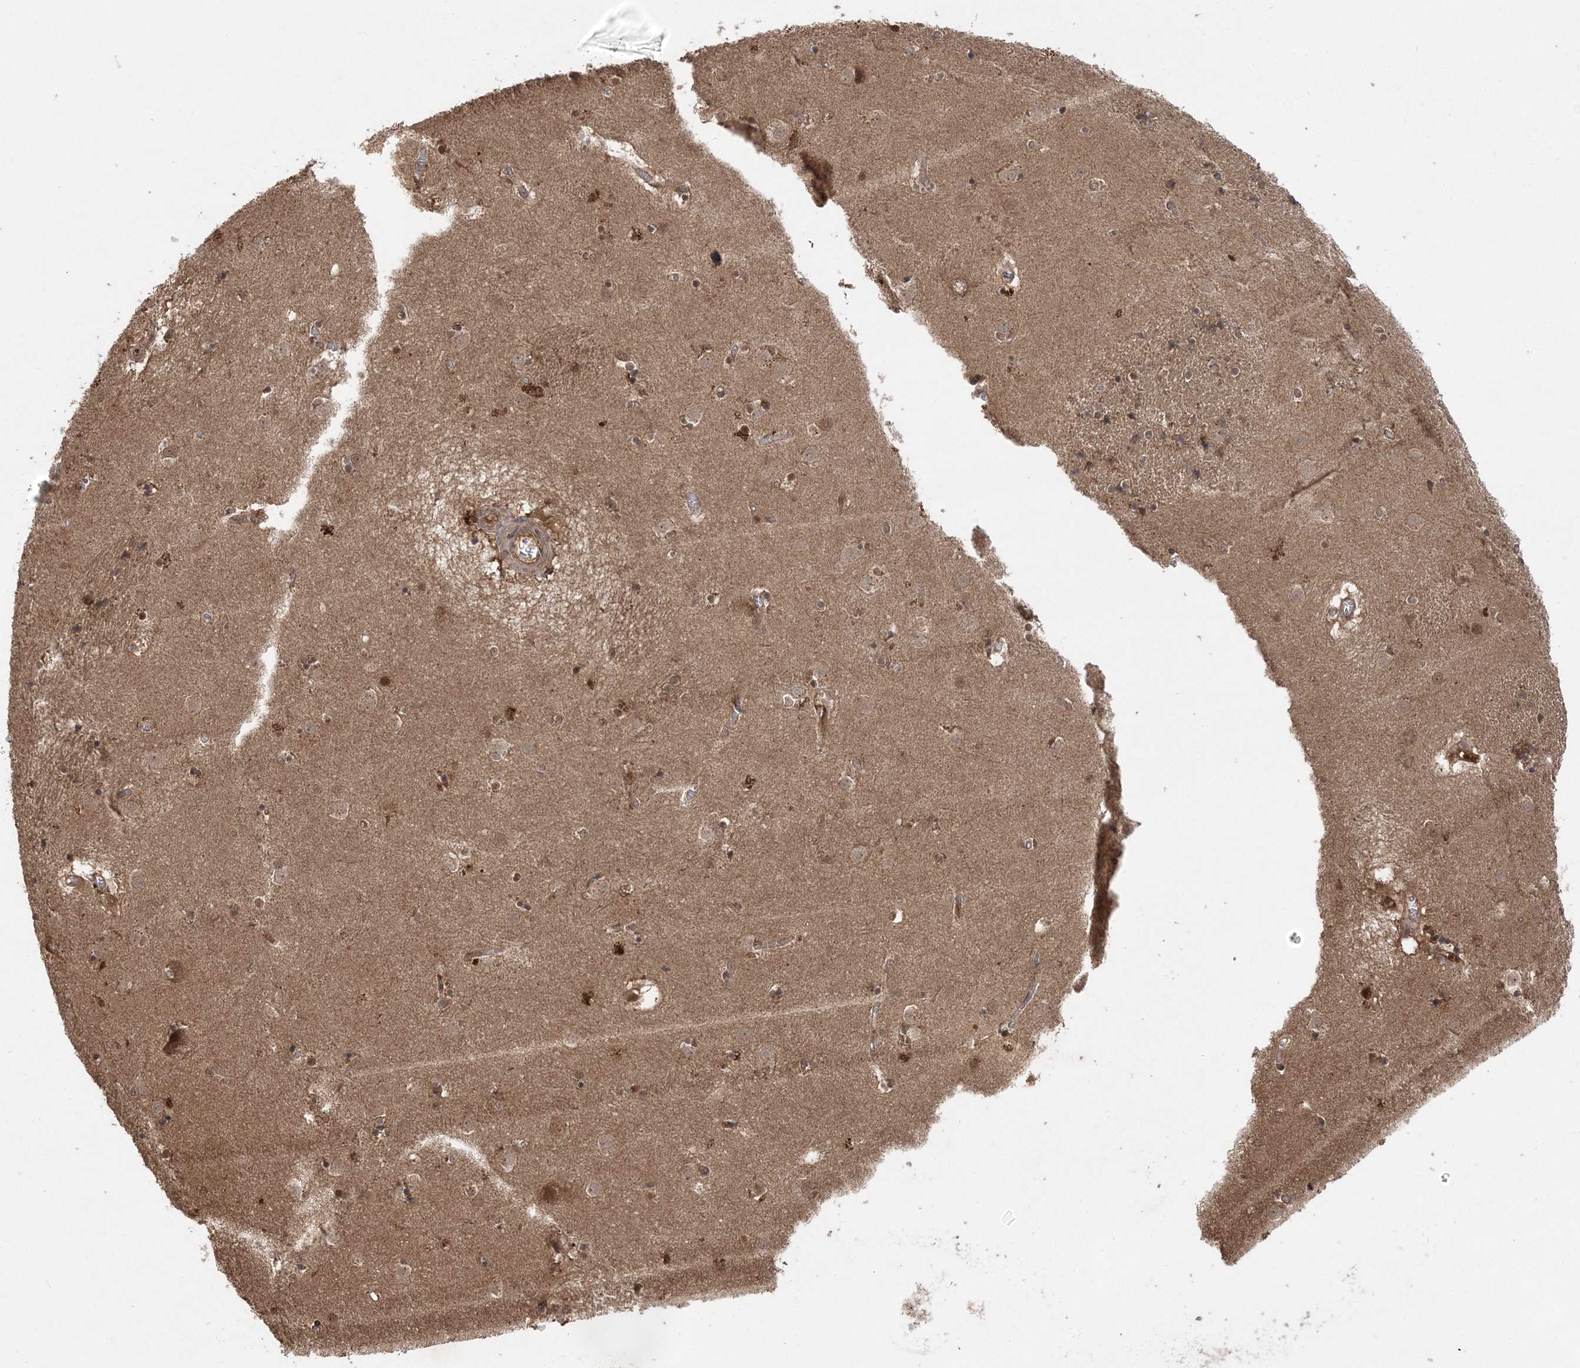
{"staining": {"intensity": "moderate", "quantity": "<25%", "location": "cytoplasmic/membranous"}, "tissue": "caudate", "cell_type": "Glial cells", "image_type": "normal", "snomed": [{"axis": "morphology", "description": "Normal tissue, NOS"}, {"axis": "topography", "description": "Lateral ventricle wall"}], "caption": "Caudate stained with immunohistochemistry (IHC) demonstrates moderate cytoplasmic/membranous expression in approximately <25% of glial cells. The staining was performed using DAB, with brown indicating positive protein expression. Nuclei are stained blue with hematoxylin.", "gene": "LACC1", "patient": {"sex": "male", "age": 70}}